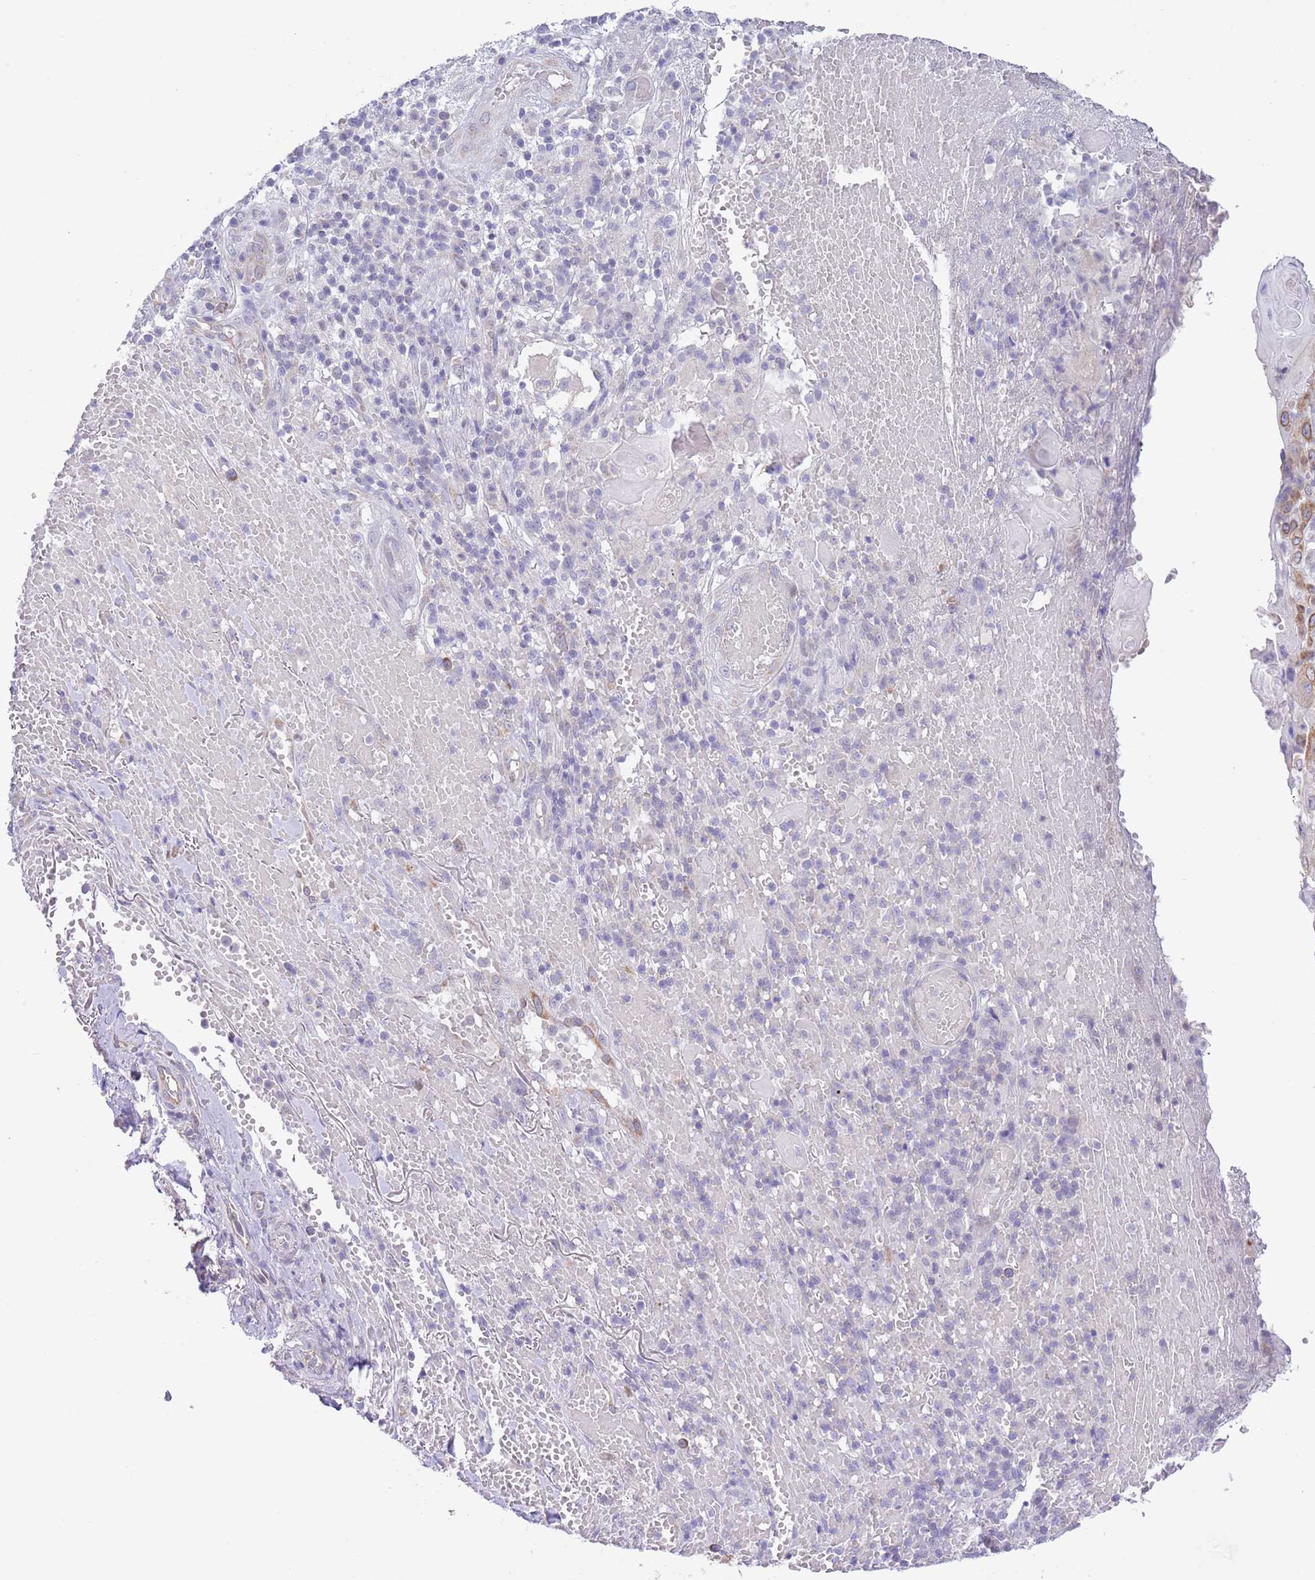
{"staining": {"intensity": "moderate", "quantity": "<25%", "location": "cytoplasmic/membranous"}, "tissue": "skin cancer", "cell_type": "Tumor cells", "image_type": "cancer", "snomed": [{"axis": "morphology", "description": "Normal tissue, NOS"}, {"axis": "morphology", "description": "Squamous cell carcinoma, NOS"}, {"axis": "topography", "description": "Skin"}, {"axis": "topography", "description": "Cartilage tissue"}], "caption": "This image reveals immunohistochemistry staining of human skin squamous cell carcinoma, with low moderate cytoplasmic/membranous expression in approximately <25% of tumor cells.", "gene": "EBPL", "patient": {"sex": "female", "age": 79}}